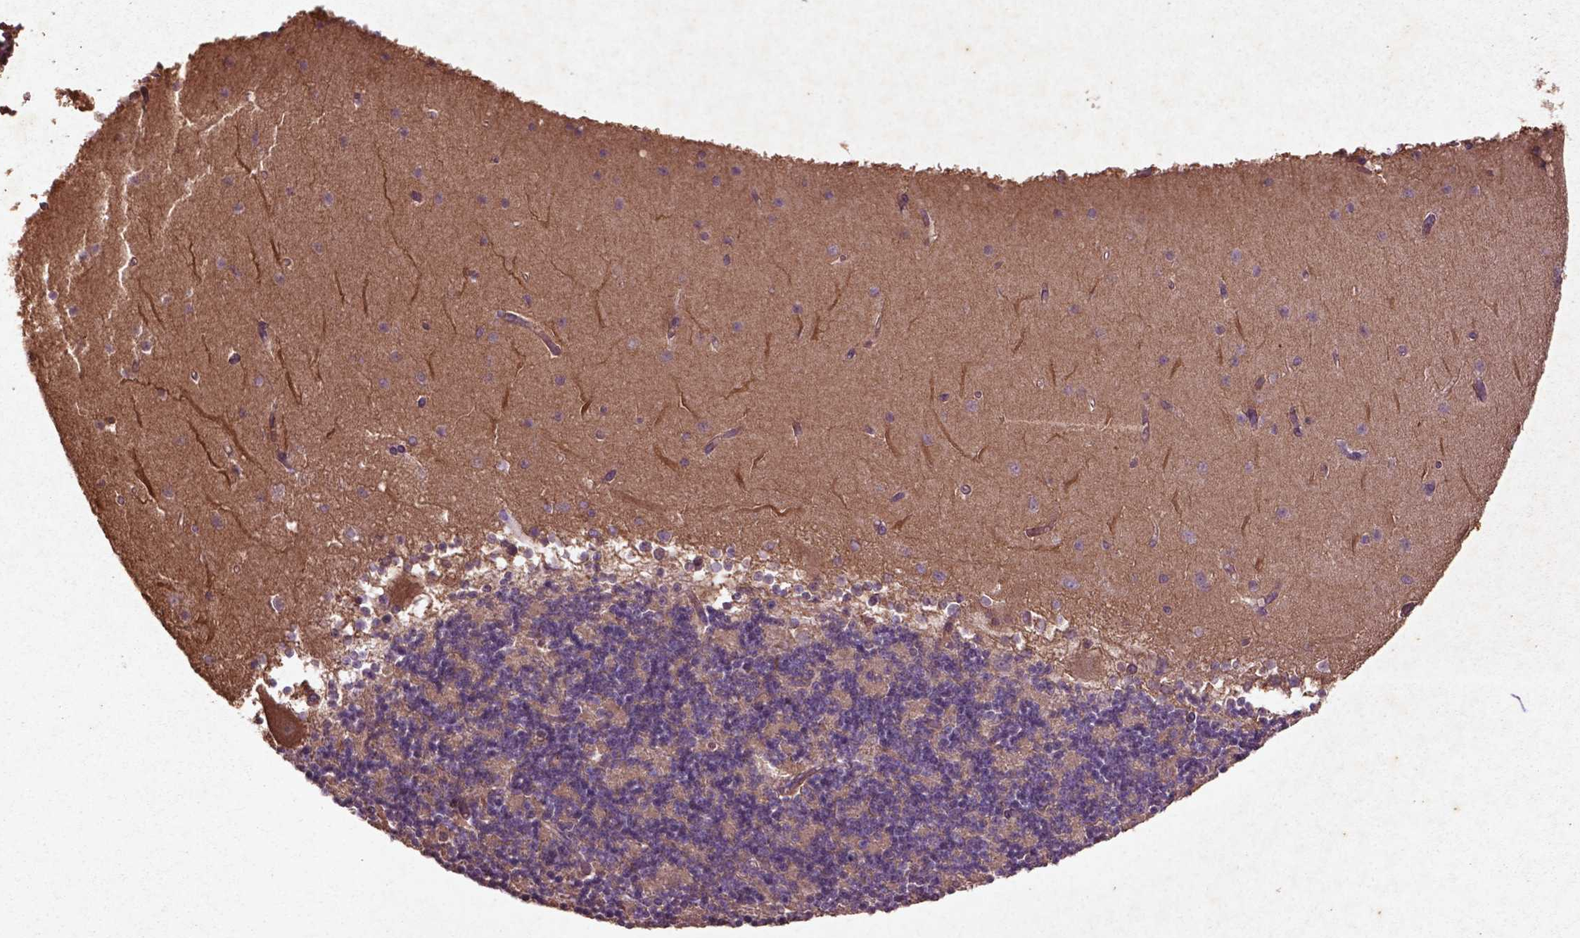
{"staining": {"intensity": "negative", "quantity": "none", "location": "none"}, "tissue": "cerebellum", "cell_type": "Cells in granular layer", "image_type": "normal", "snomed": [{"axis": "morphology", "description": "Normal tissue, NOS"}, {"axis": "topography", "description": "Cerebellum"}], "caption": "The immunohistochemistry (IHC) photomicrograph has no significant staining in cells in granular layer of cerebellum. Brightfield microscopy of immunohistochemistry stained with DAB (3,3'-diaminobenzidine) (brown) and hematoxylin (blue), captured at high magnification.", "gene": "COQ2", "patient": {"sex": "female", "age": 28}}